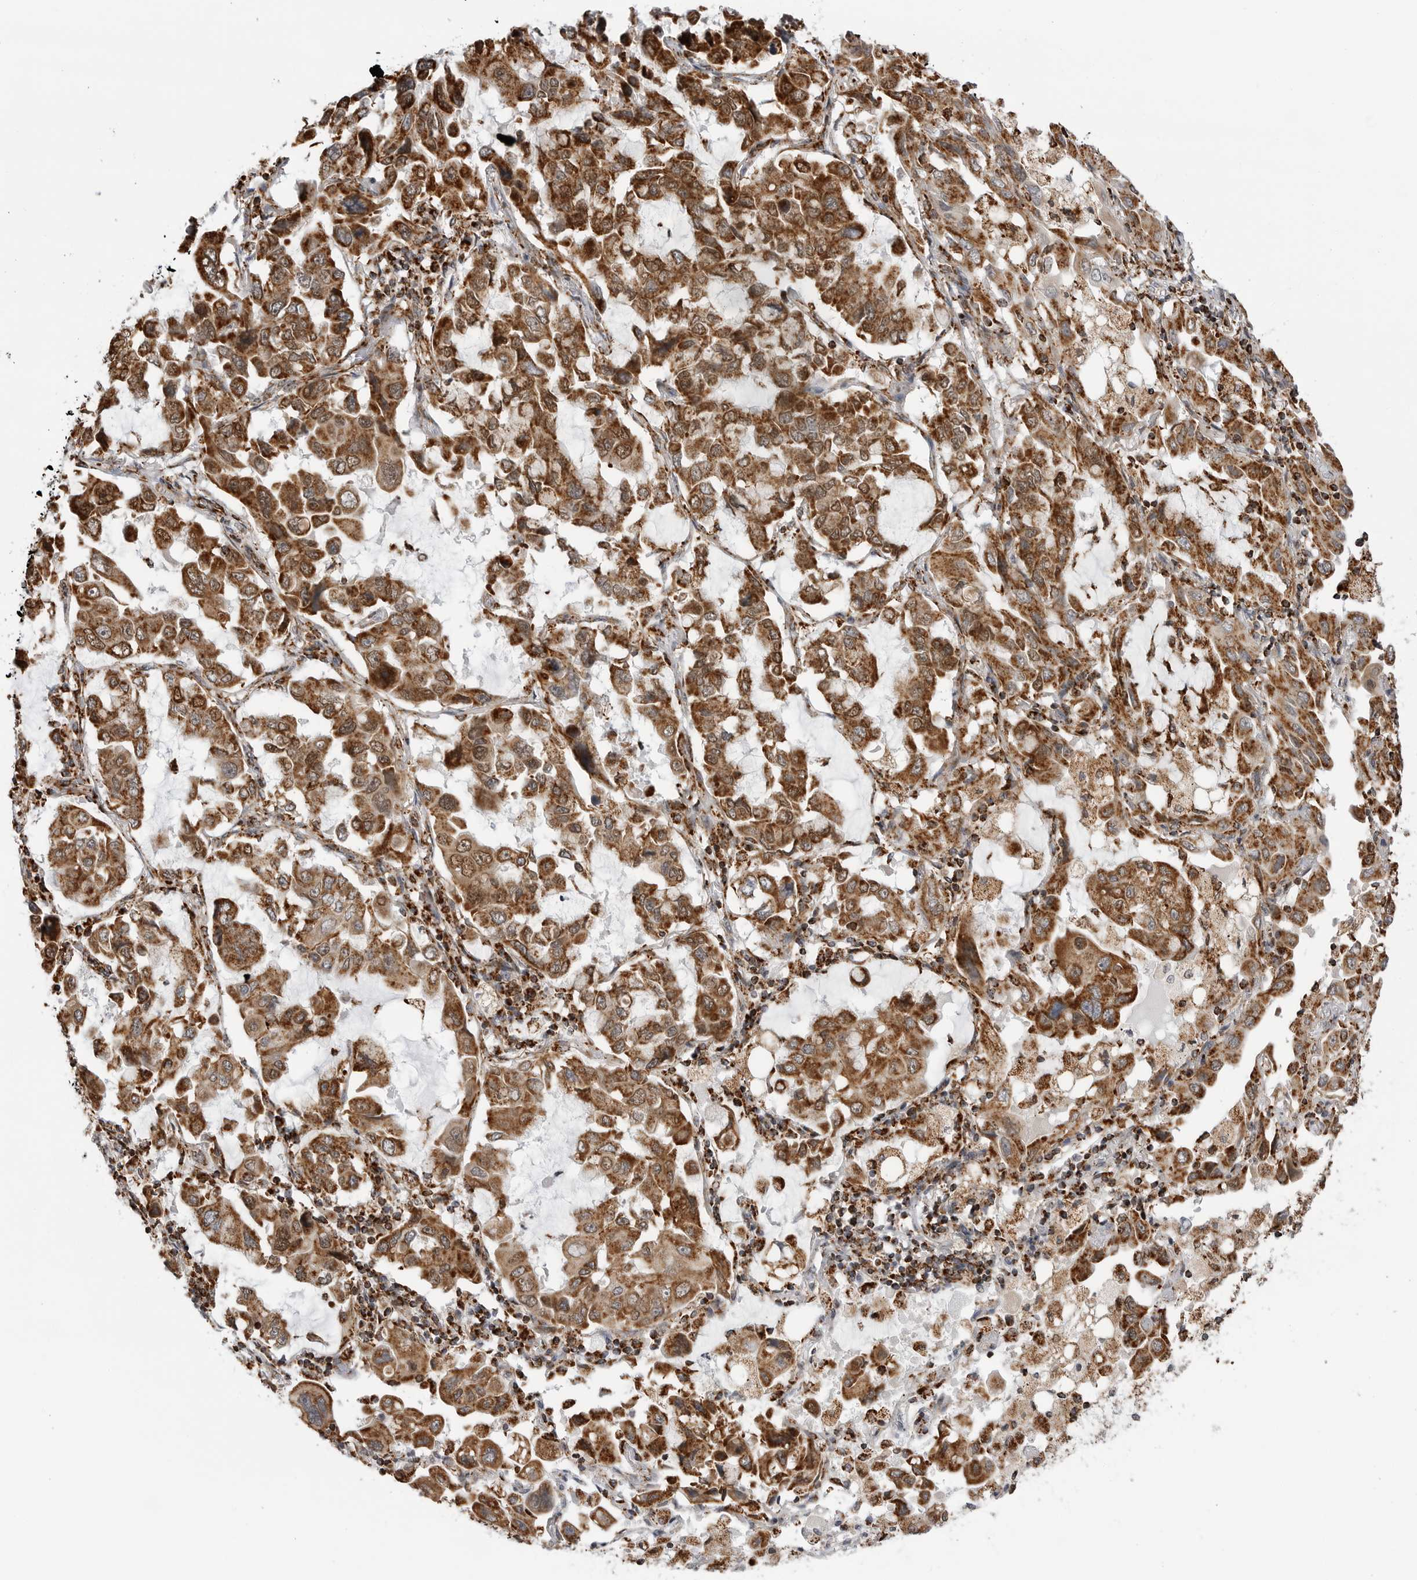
{"staining": {"intensity": "strong", "quantity": ">75%", "location": "cytoplasmic/membranous"}, "tissue": "lung cancer", "cell_type": "Tumor cells", "image_type": "cancer", "snomed": [{"axis": "morphology", "description": "Adenocarcinoma, NOS"}, {"axis": "topography", "description": "Lung"}], "caption": "Immunohistochemistry staining of lung cancer (adenocarcinoma), which shows high levels of strong cytoplasmic/membranous expression in about >75% of tumor cells indicating strong cytoplasmic/membranous protein staining. The staining was performed using DAB (3,3'-diaminobenzidine) (brown) for protein detection and nuclei were counterstained in hematoxylin (blue).", "gene": "COX5A", "patient": {"sex": "male", "age": 64}}